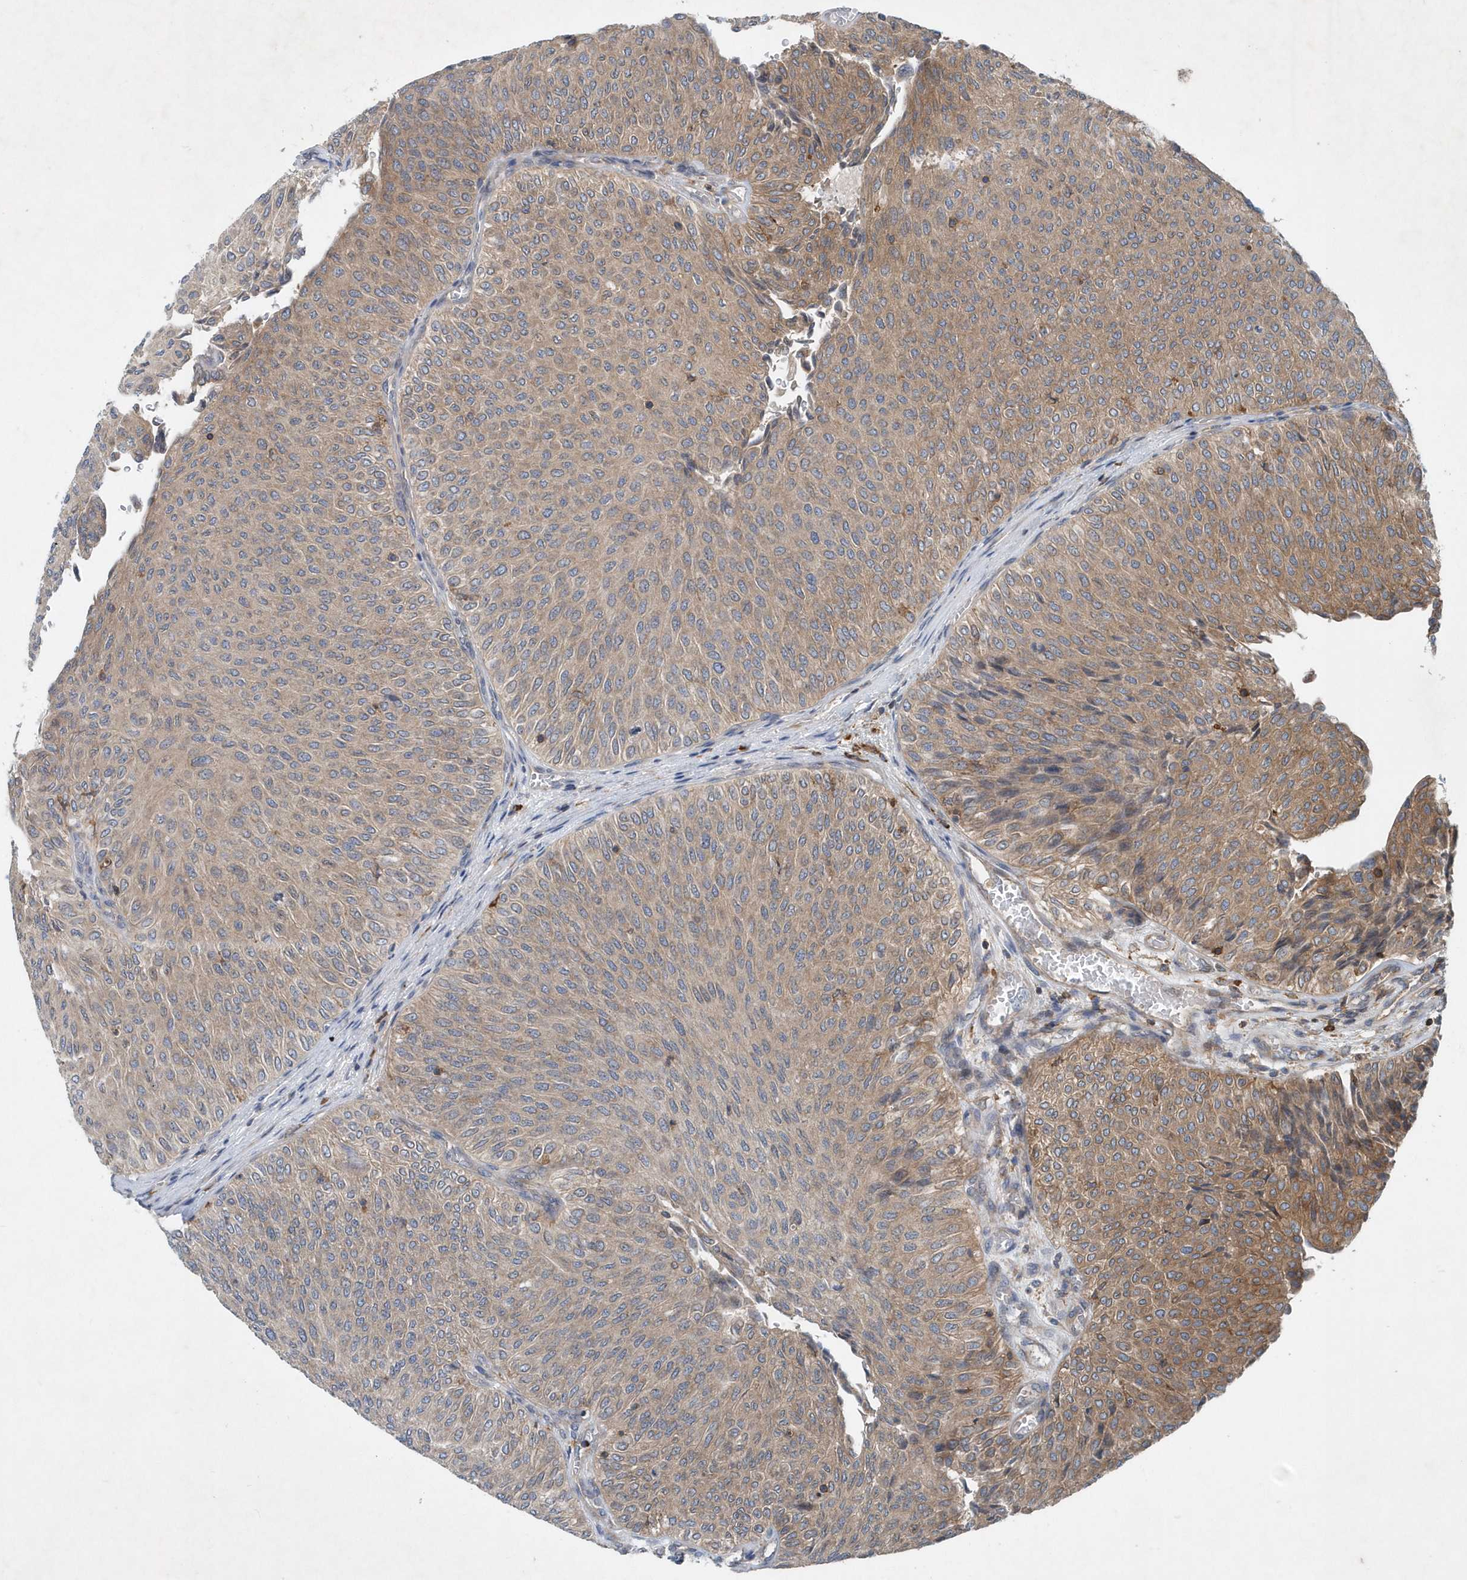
{"staining": {"intensity": "weak", "quantity": ">75%", "location": "cytoplasmic/membranous"}, "tissue": "urothelial cancer", "cell_type": "Tumor cells", "image_type": "cancer", "snomed": [{"axis": "morphology", "description": "Urothelial carcinoma, Low grade"}, {"axis": "topography", "description": "Urinary bladder"}], "caption": "An image of urothelial cancer stained for a protein shows weak cytoplasmic/membranous brown staining in tumor cells. Using DAB (3,3'-diaminobenzidine) (brown) and hematoxylin (blue) stains, captured at high magnification using brightfield microscopy.", "gene": "P2RY10", "patient": {"sex": "male", "age": 78}}